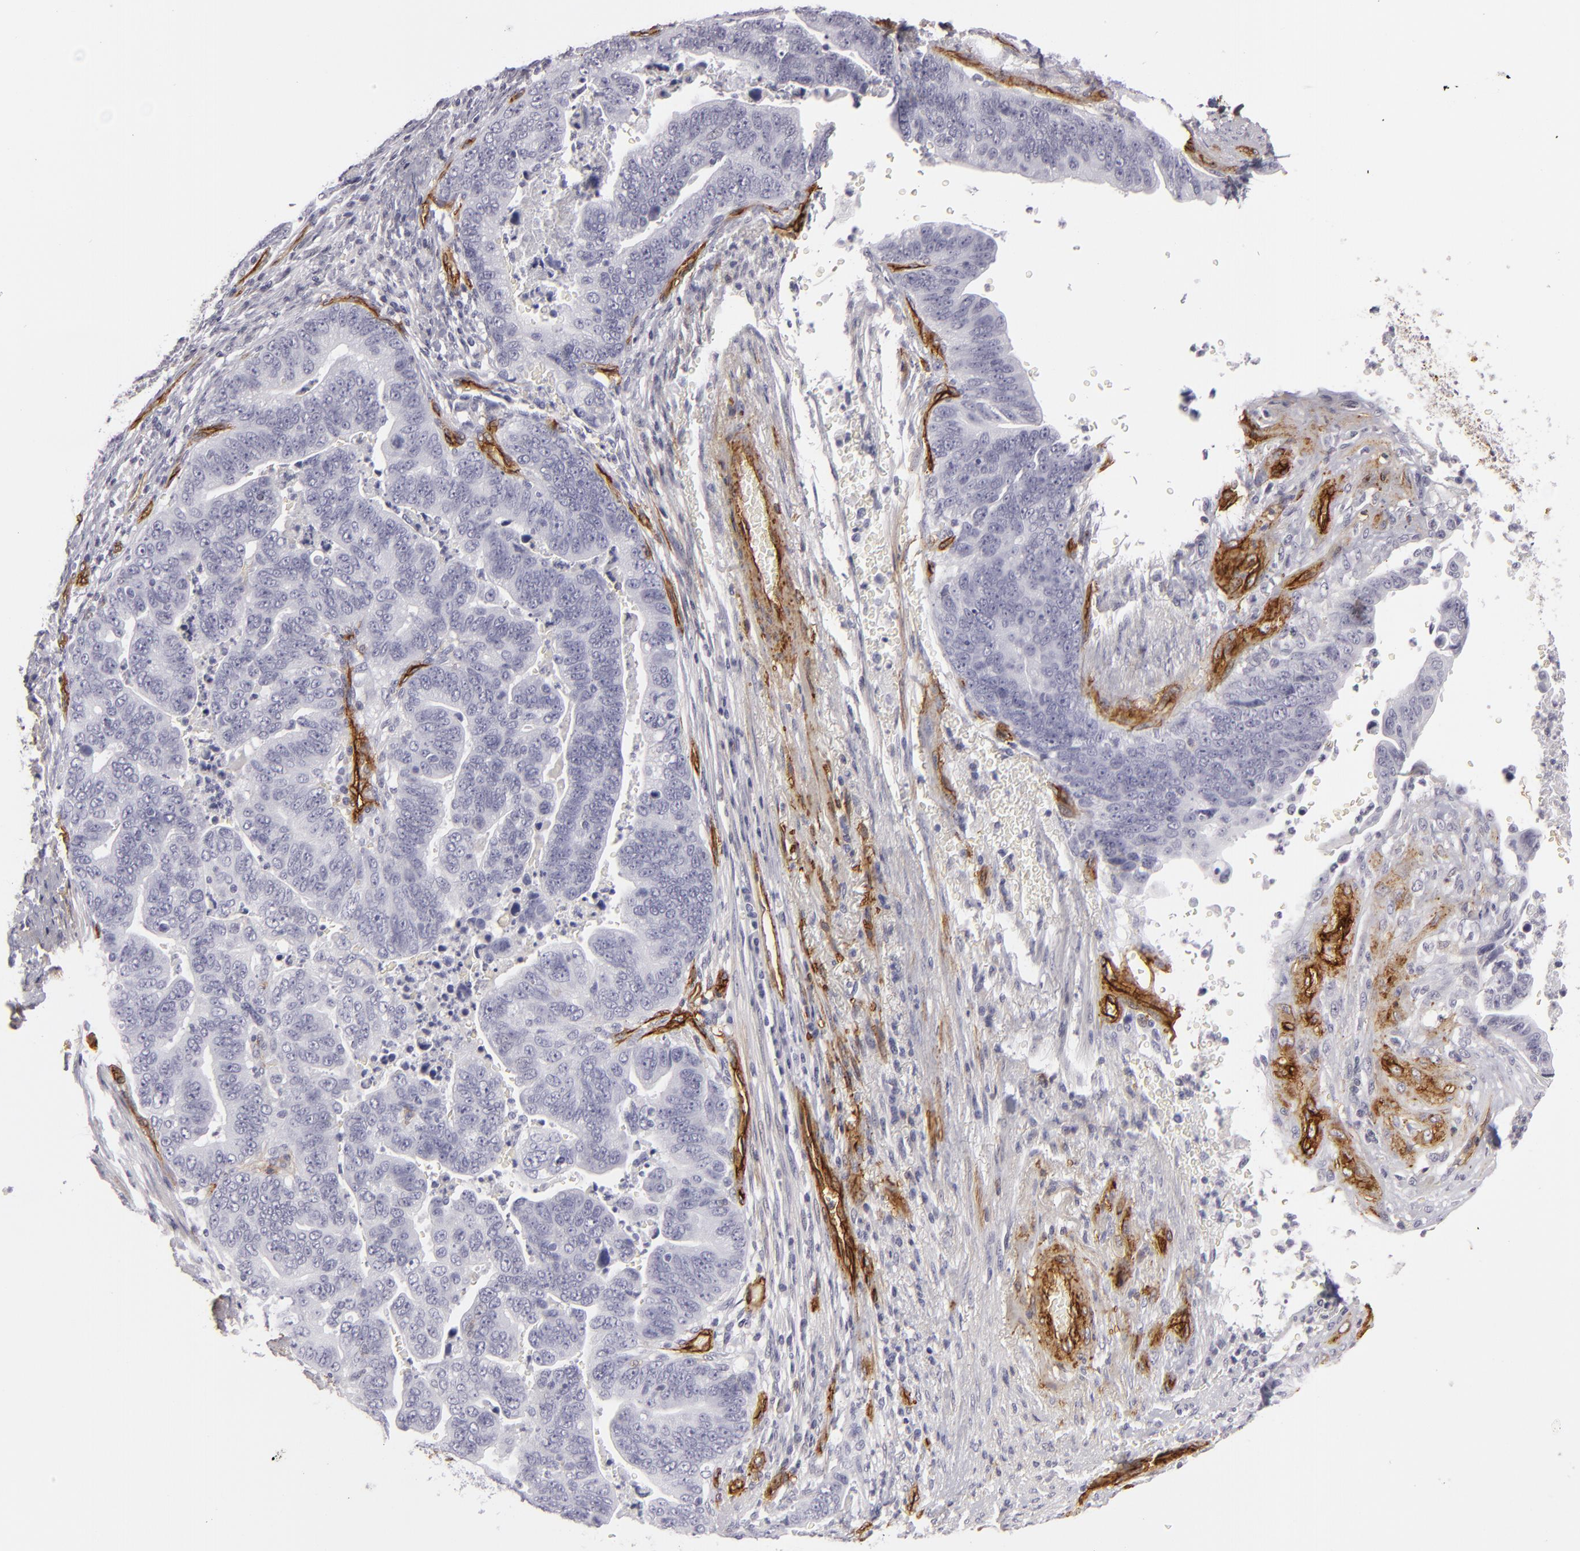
{"staining": {"intensity": "negative", "quantity": "none", "location": "none"}, "tissue": "stomach cancer", "cell_type": "Tumor cells", "image_type": "cancer", "snomed": [{"axis": "morphology", "description": "Adenocarcinoma, NOS"}, {"axis": "topography", "description": "Stomach, upper"}], "caption": "Immunohistochemistry (IHC) photomicrograph of neoplastic tissue: stomach cancer (adenocarcinoma) stained with DAB displays no significant protein staining in tumor cells.", "gene": "MCAM", "patient": {"sex": "female", "age": 50}}